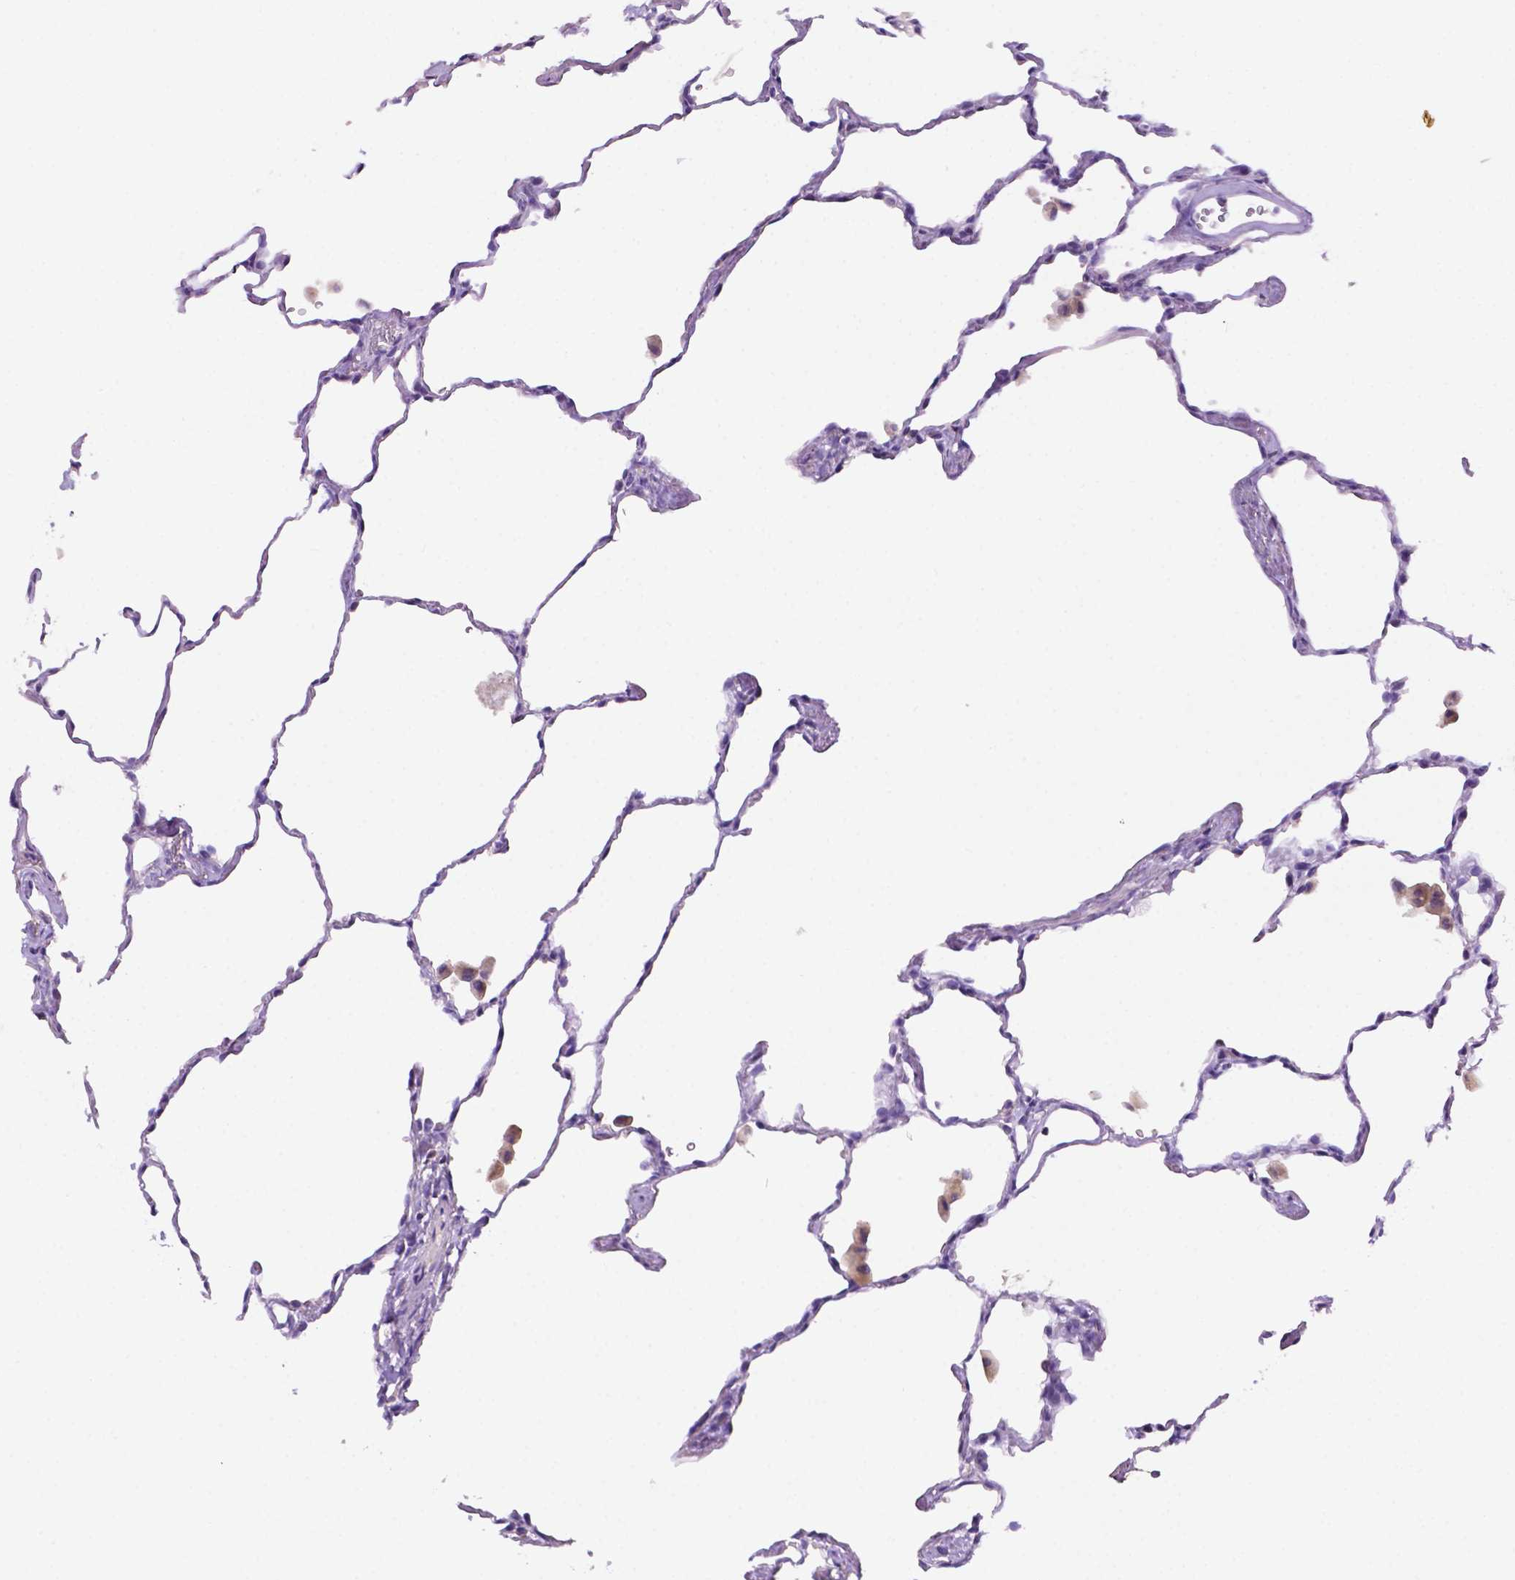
{"staining": {"intensity": "negative", "quantity": "none", "location": "none"}, "tissue": "lung", "cell_type": "Alveolar cells", "image_type": "normal", "snomed": [{"axis": "morphology", "description": "Normal tissue, NOS"}, {"axis": "topography", "description": "Lung"}], "caption": "The image displays no significant expression in alveolar cells of lung.", "gene": "PRPS2", "patient": {"sex": "female", "age": 47}}